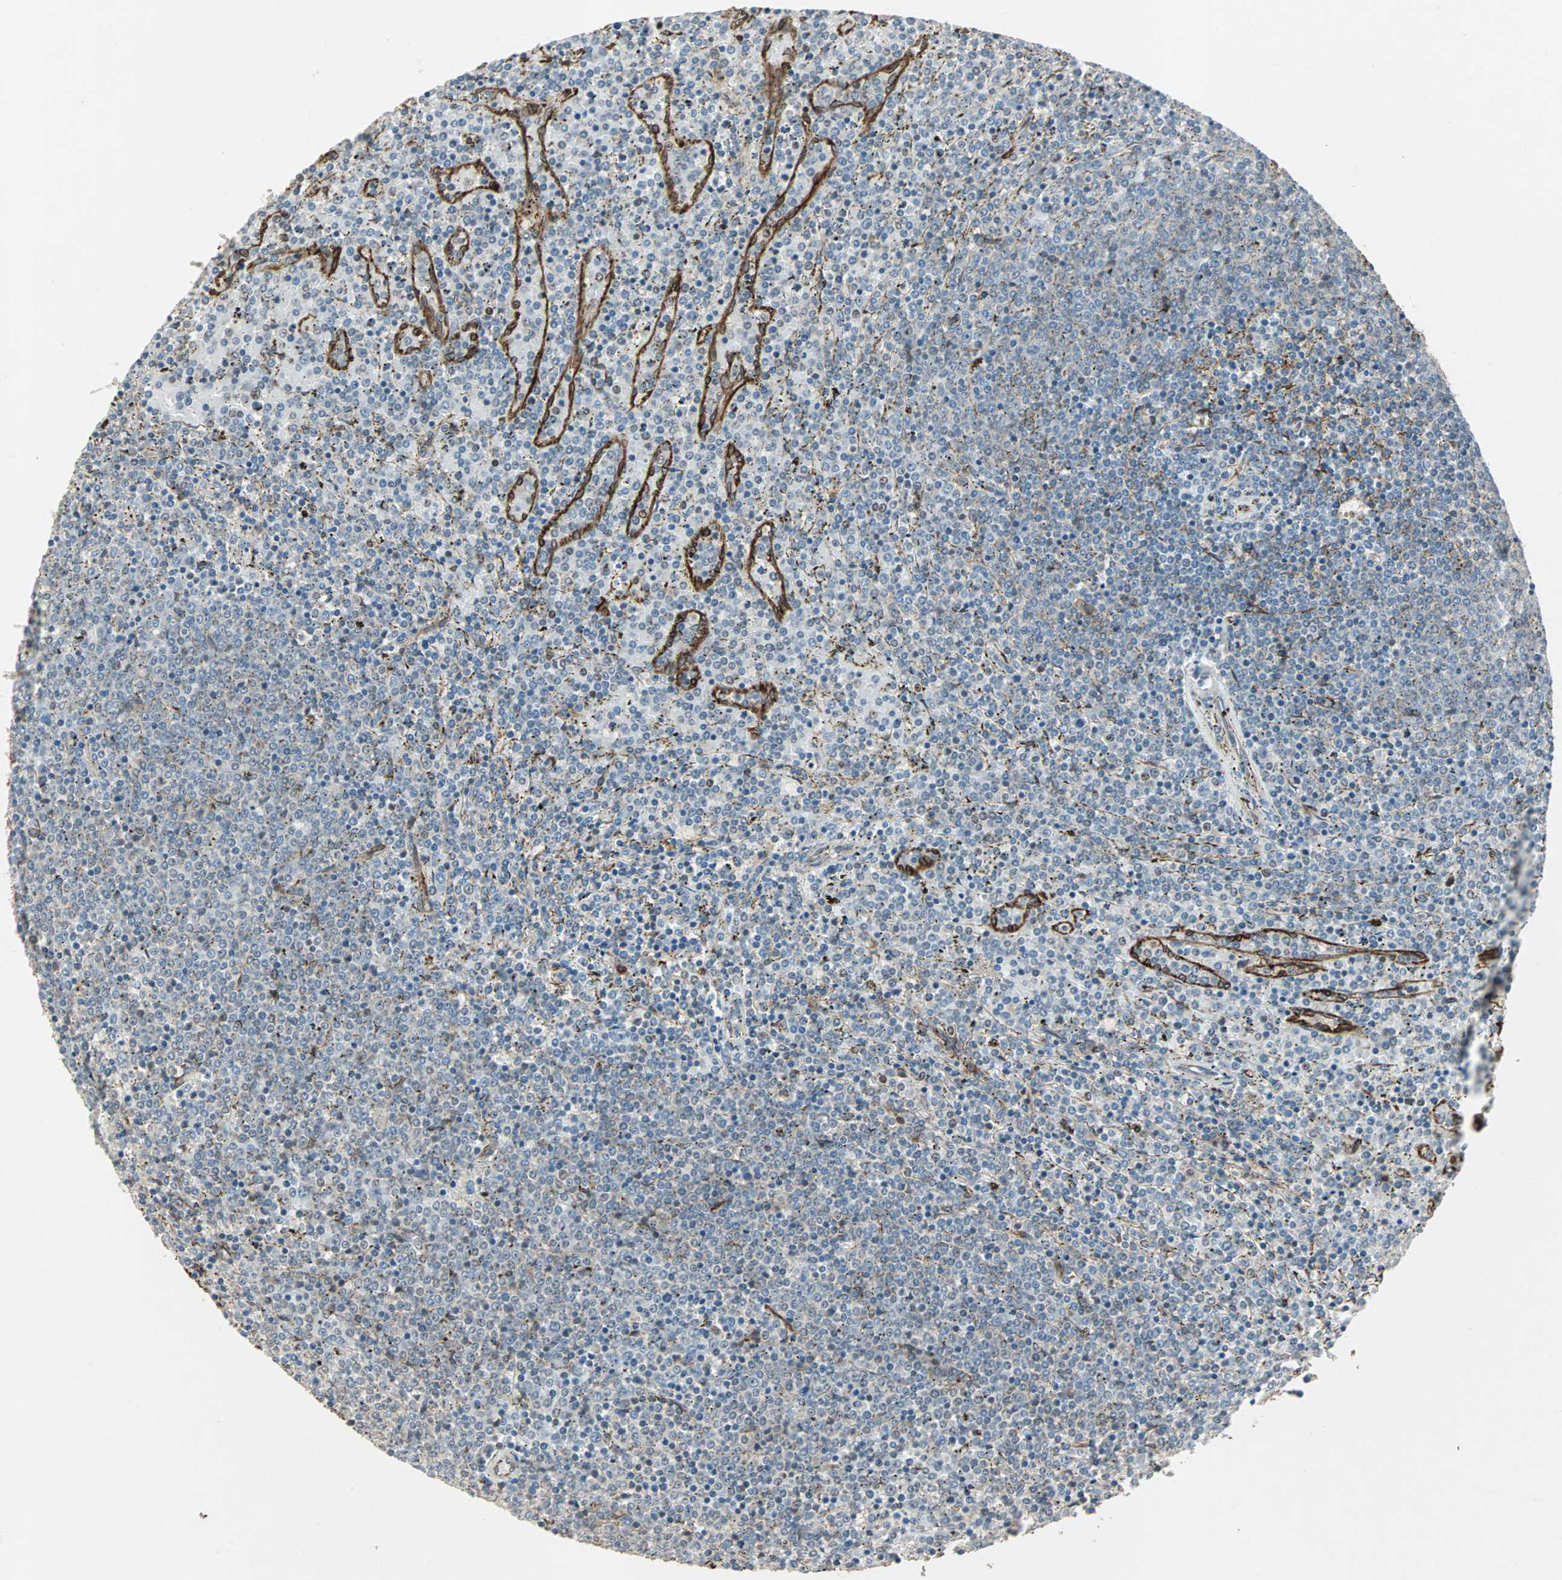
{"staining": {"intensity": "negative", "quantity": "none", "location": "none"}, "tissue": "lymphoma", "cell_type": "Tumor cells", "image_type": "cancer", "snomed": [{"axis": "morphology", "description": "Malignant lymphoma, non-Hodgkin's type, Low grade"}, {"axis": "topography", "description": "Spleen"}], "caption": "Immunohistochemistry (IHC) micrograph of lymphoma stained for a protein (brown), which demonstrates no staining in tumor cells. (Immunohistochemistry (IHC), brightfield microscopy, high magnification).", "gene": "TRPV4", "patient": {"sex": "female", "age": 77}}